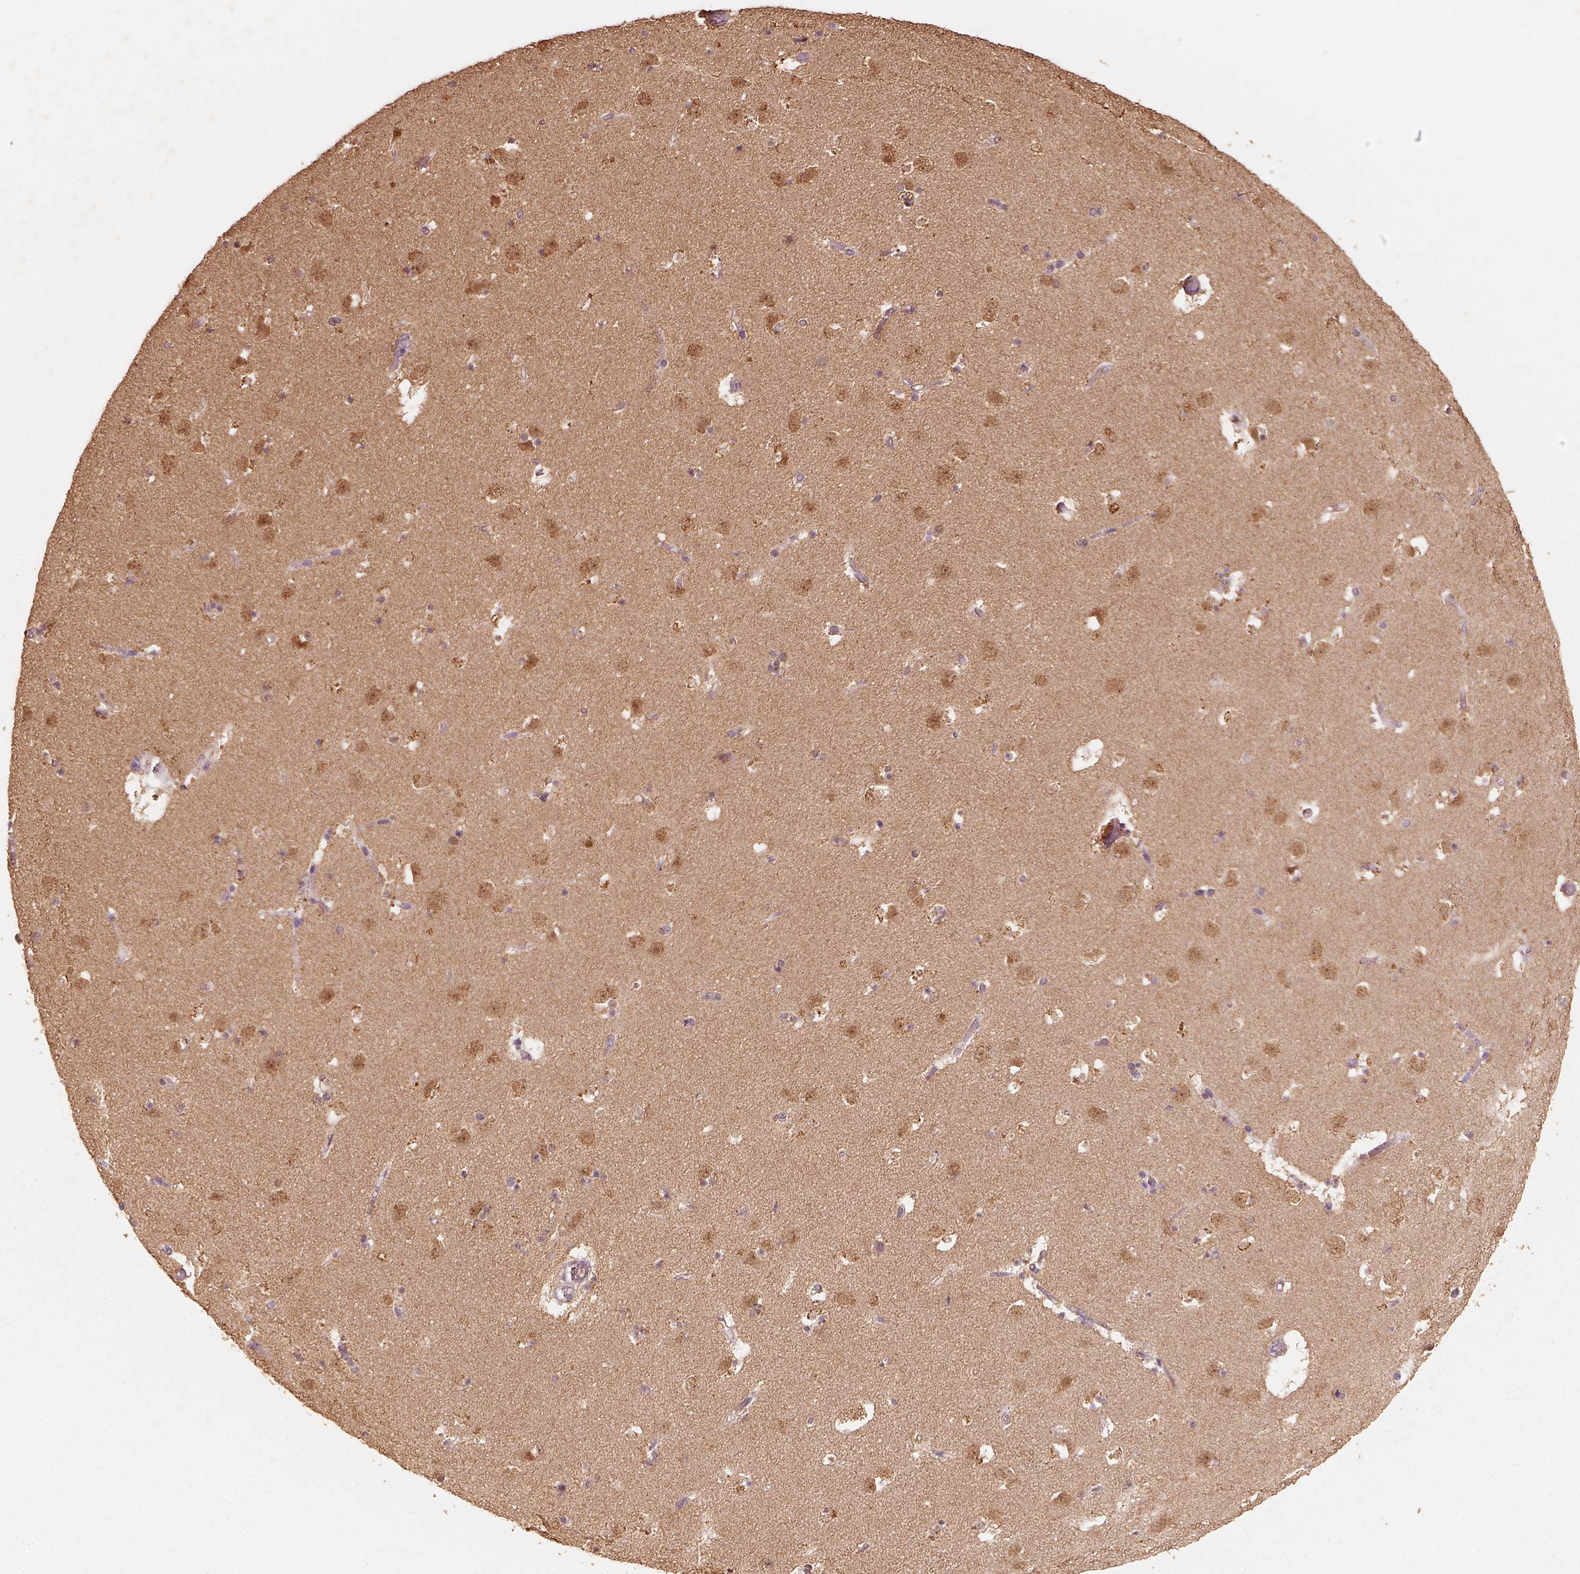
{"staining": {"intensity": "moderate", "quantity": "<25%", "location": "cytoplasmic/membranous"}, "tissue": "caudate", "cell_type": "Glial cells", "image_type": "normal", "snomed": [{"axis": "morphology", "description": "Normal tissue, NOS"}, {"axis": "topography", "description": "Lateral ventricle wall"}], "caption": "The histopathology image demonstrates staining of unremarkable caudate, revealing moderate cytoplasmic/membranous protein expression (brown color) within glial cells.", "gene": "AP2B1", "patient": {"sex": "female", "age": 42}}